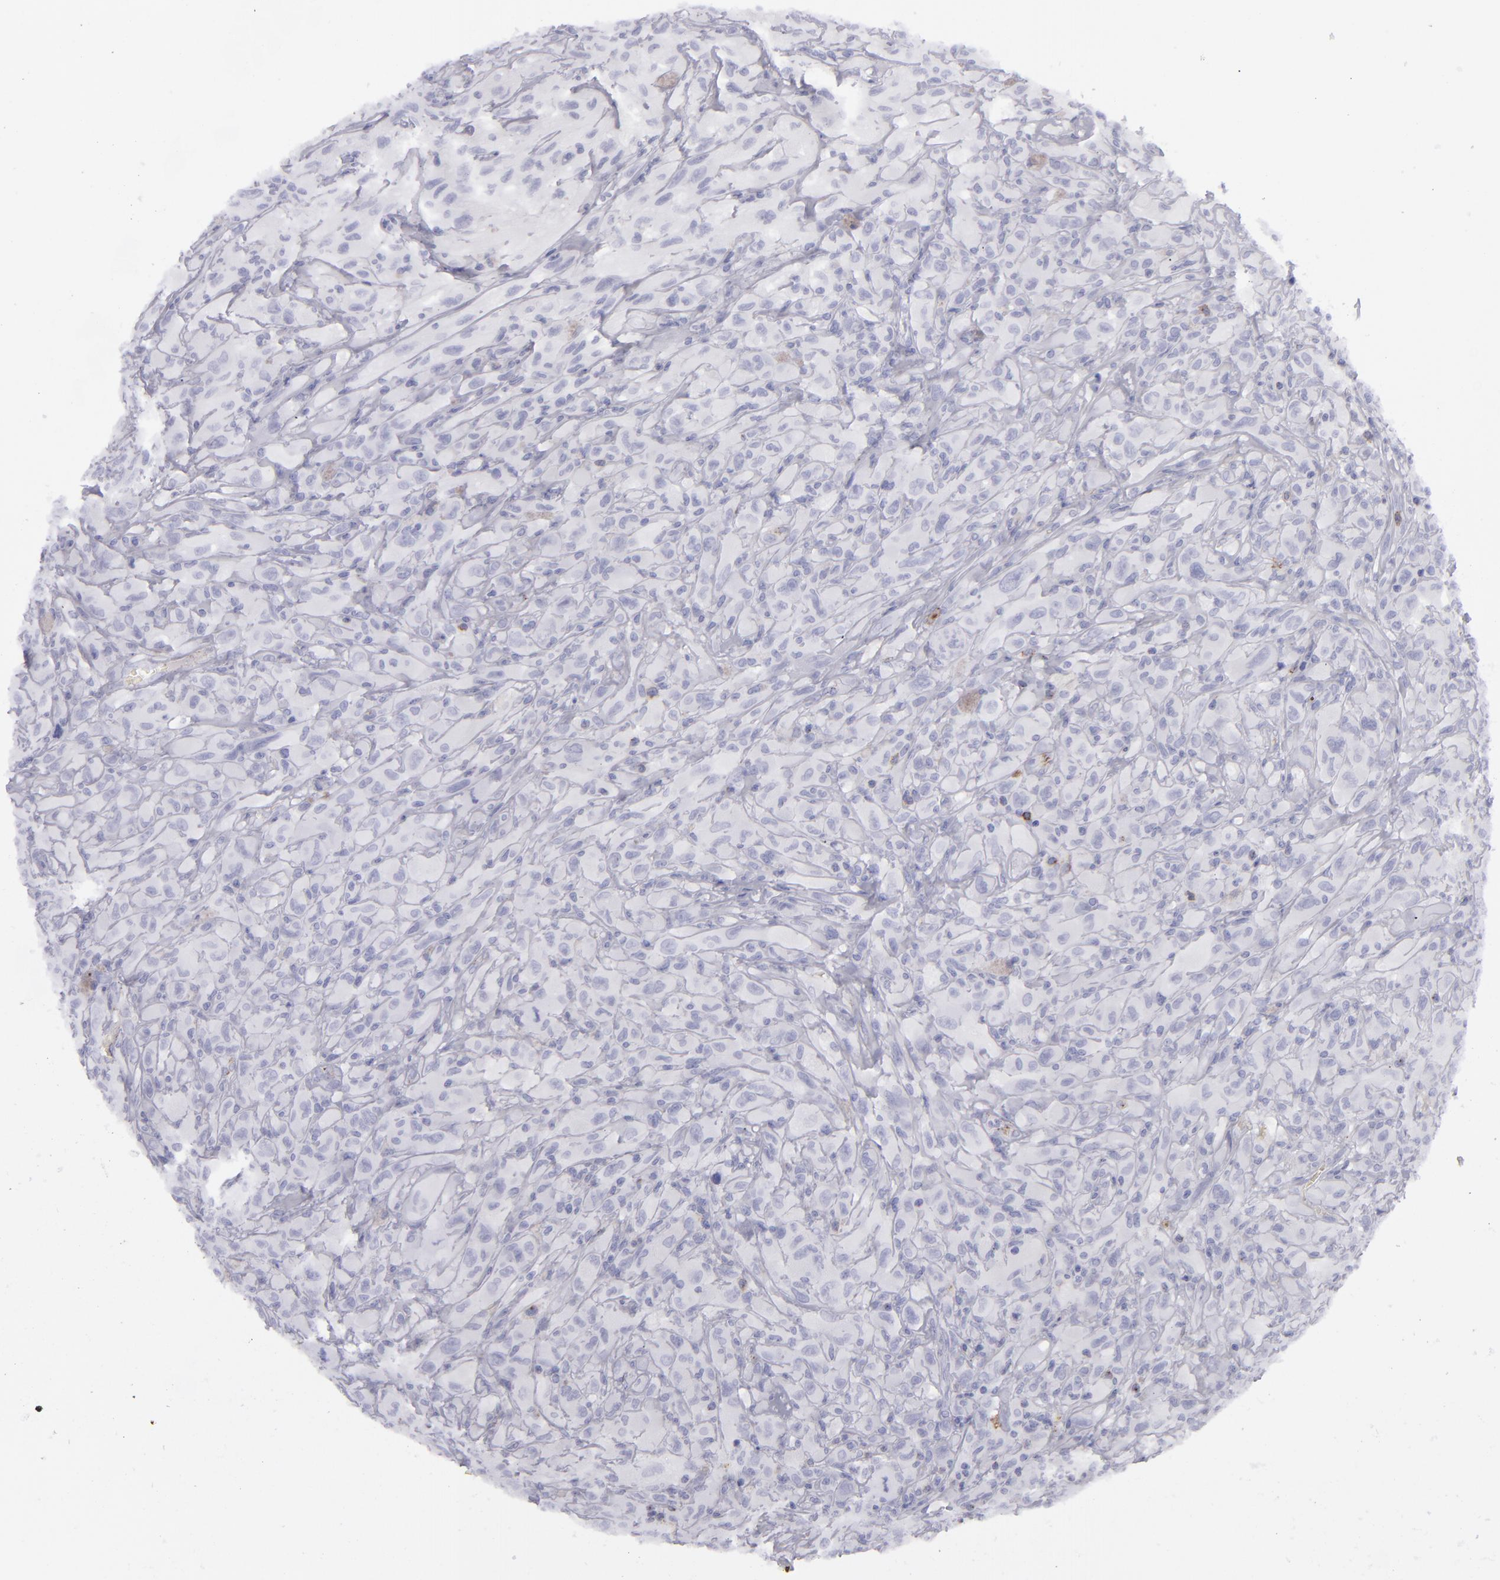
{"staining": {"intensity": "negative", "quantity": "none", "location": "none"}, "tissue": "glioma", "cell_type": "Tumor cells", "image_type": "cancer", "snomed": [{"axis": "morphology", "description": "Glioma, malignant, High grade"}, {"axis": "topography", "description": "Brain"}], "caption": "Photomicrograph shows no protein expression in tumor cells of glioma tissue. (DAB IHC visualized using brightfield microscopy, high magnification).", "gene": "CD27", "patient": {"sex": "male", "age": 48}}